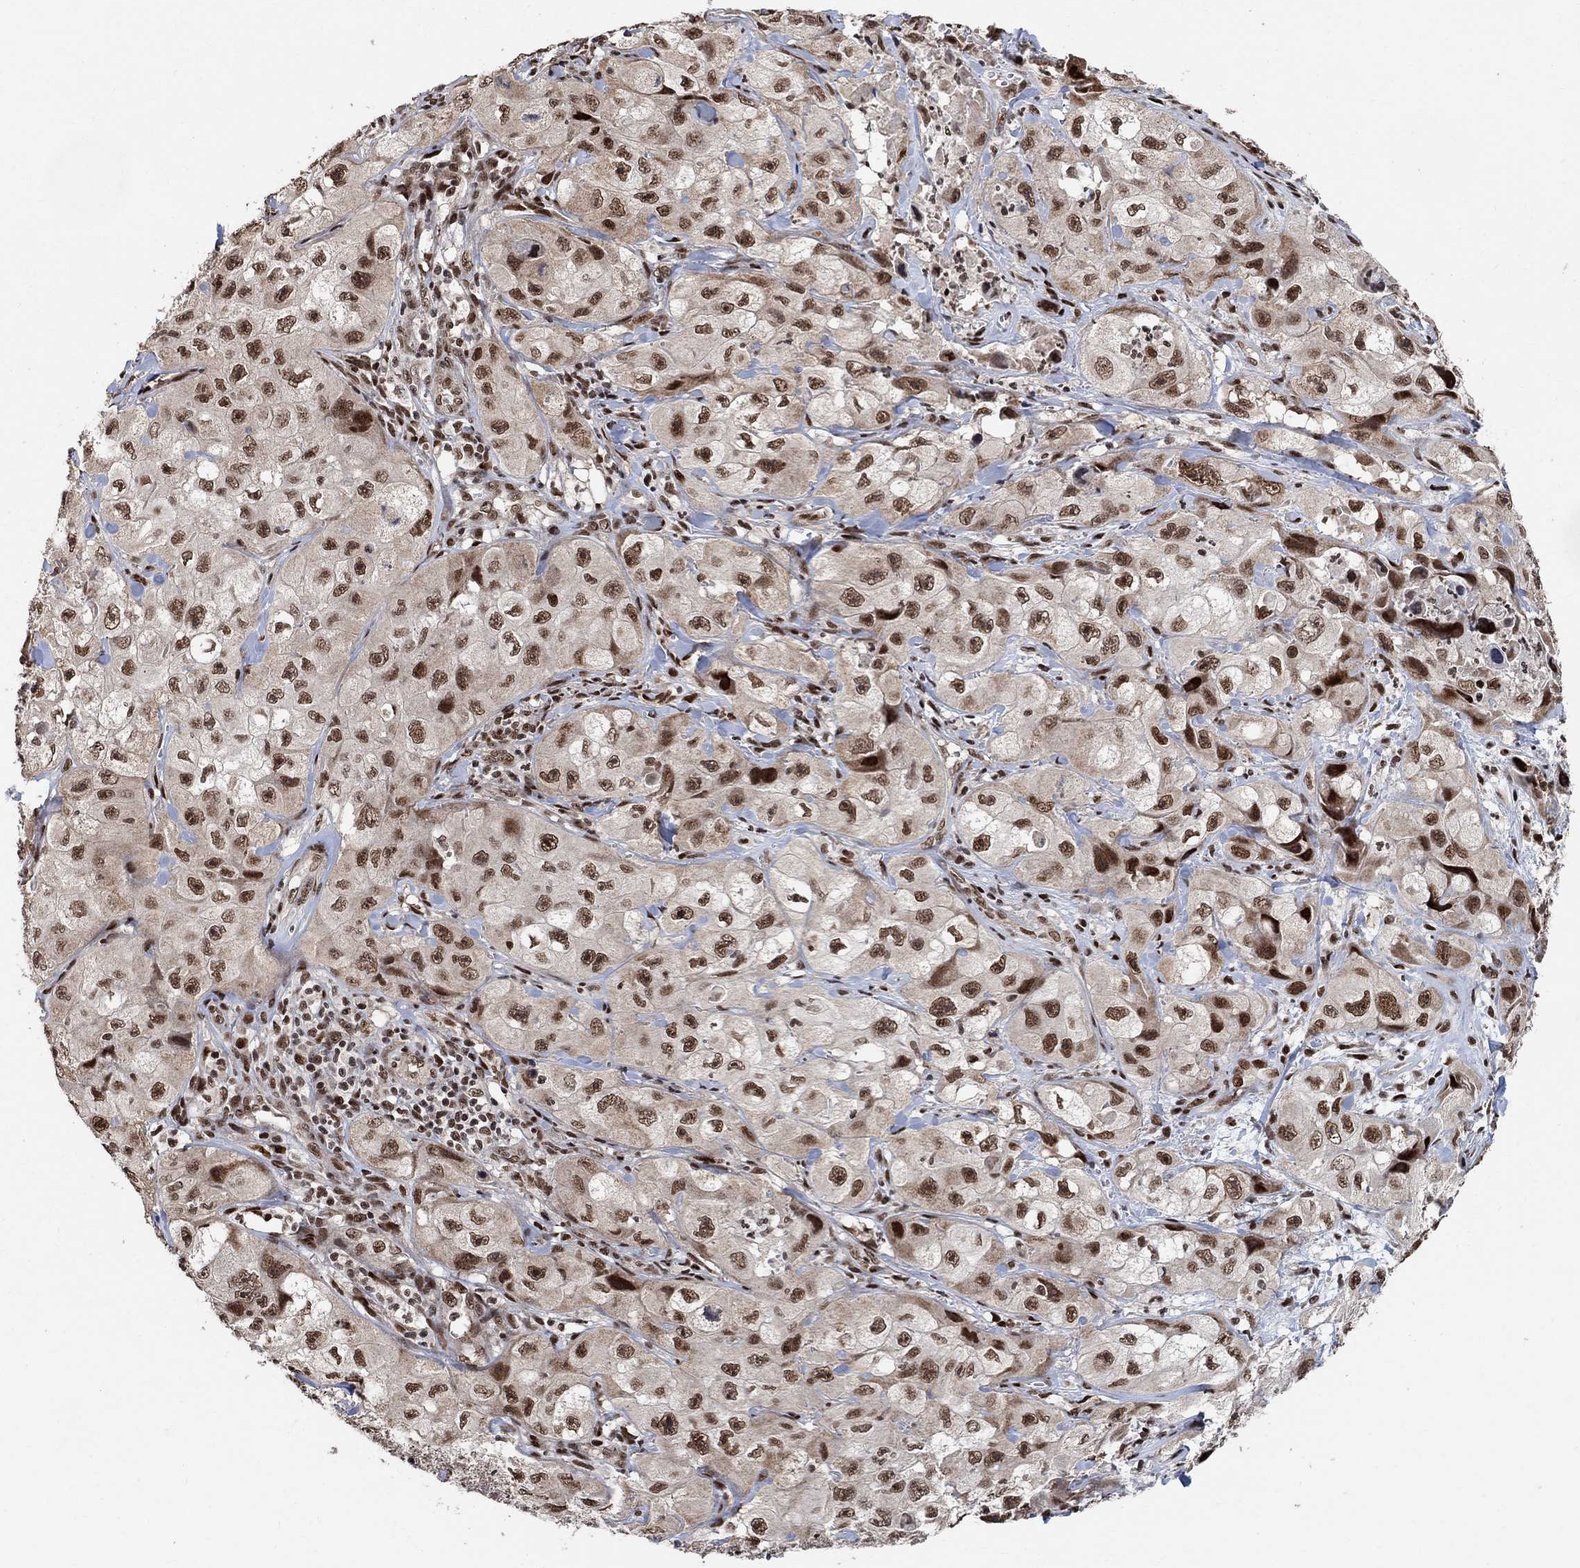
{"staining": {"intensity": "strong", "quantity": ">75%", "location": "nuclear"}, "tissue": "skin cancer", "cell_type": "Tumor cells", "image_type": "cancer", "snomed": [{"axis": "morphology", "description": "Squamous cell carcinoma, NOS"}, {"axis": "topography", "description": "Skin"}, {"axis": "topography", "description": "Subcutis"}], "caption": "Skin cancer tissue reveals strong nuclear staining in about >75% of tumor cells, visualized by immunohistochemistry.", "gene": "E4F1", "patient": {"sex": "male", "age": 73}}